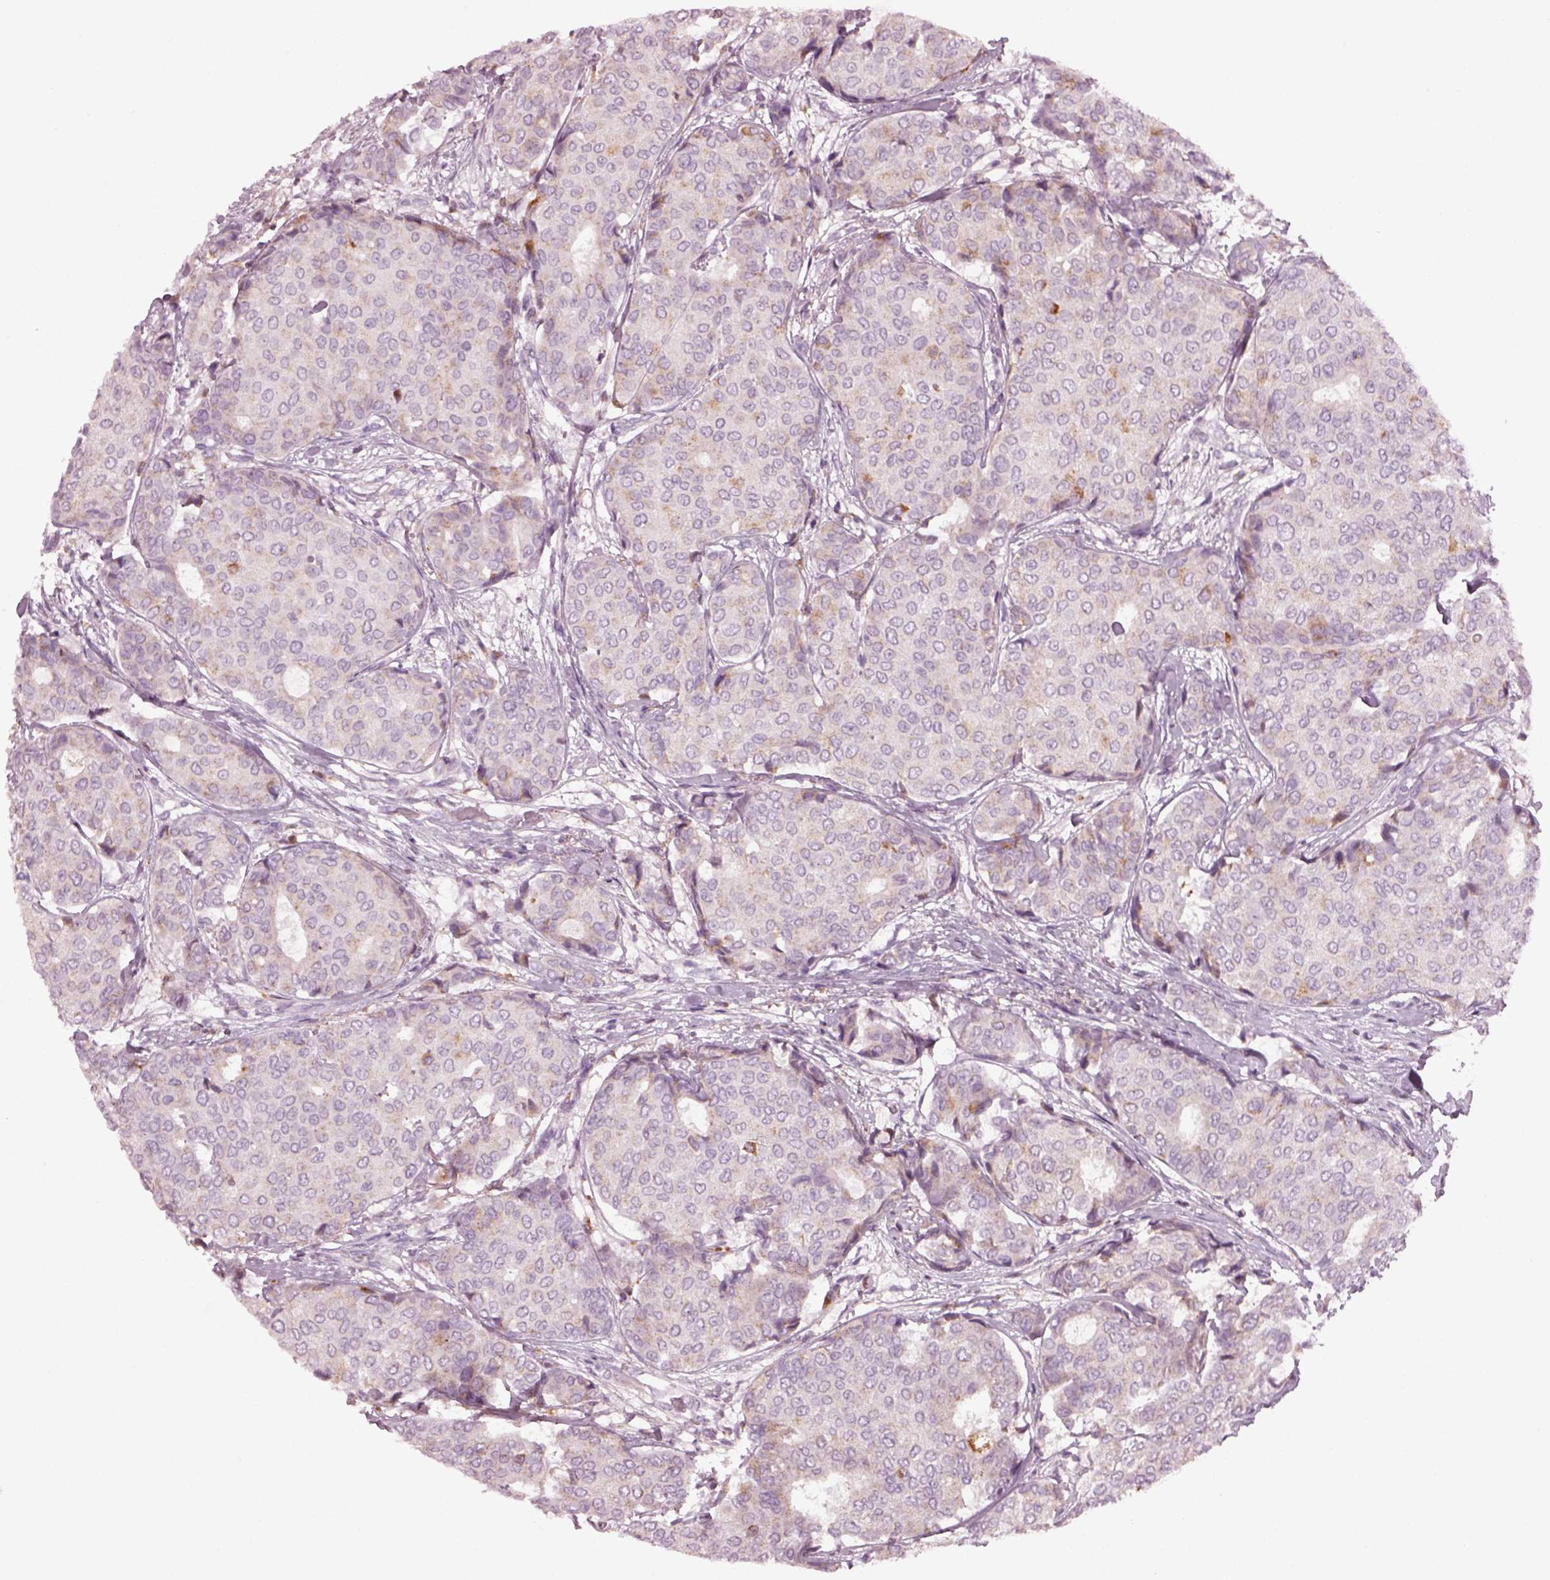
{"staining": {"intensity": "weak", "quantity": ">75%", "location": "cytoplasmic/membranous"}, "tissue": "breast cancer", "cell_type": "Tumor cells", "image_type": "cancer", "snomed": [{"axis": "morphology", "description": "Duct carcinoma"}, {"axis": "topography", "description": "Breast"}], "caption": "This micrograph reveals breast cancer (intraductal carcinoma) stained with immunohistochemistry (IHC) to label a protein in brown. The cytoplasmic/membranous of tumor cells show weak positivity for the protein. Nuclei are counter-stained blue.", "gene": "TMEM231", "patient": {"sex": "female", "age": 75}}